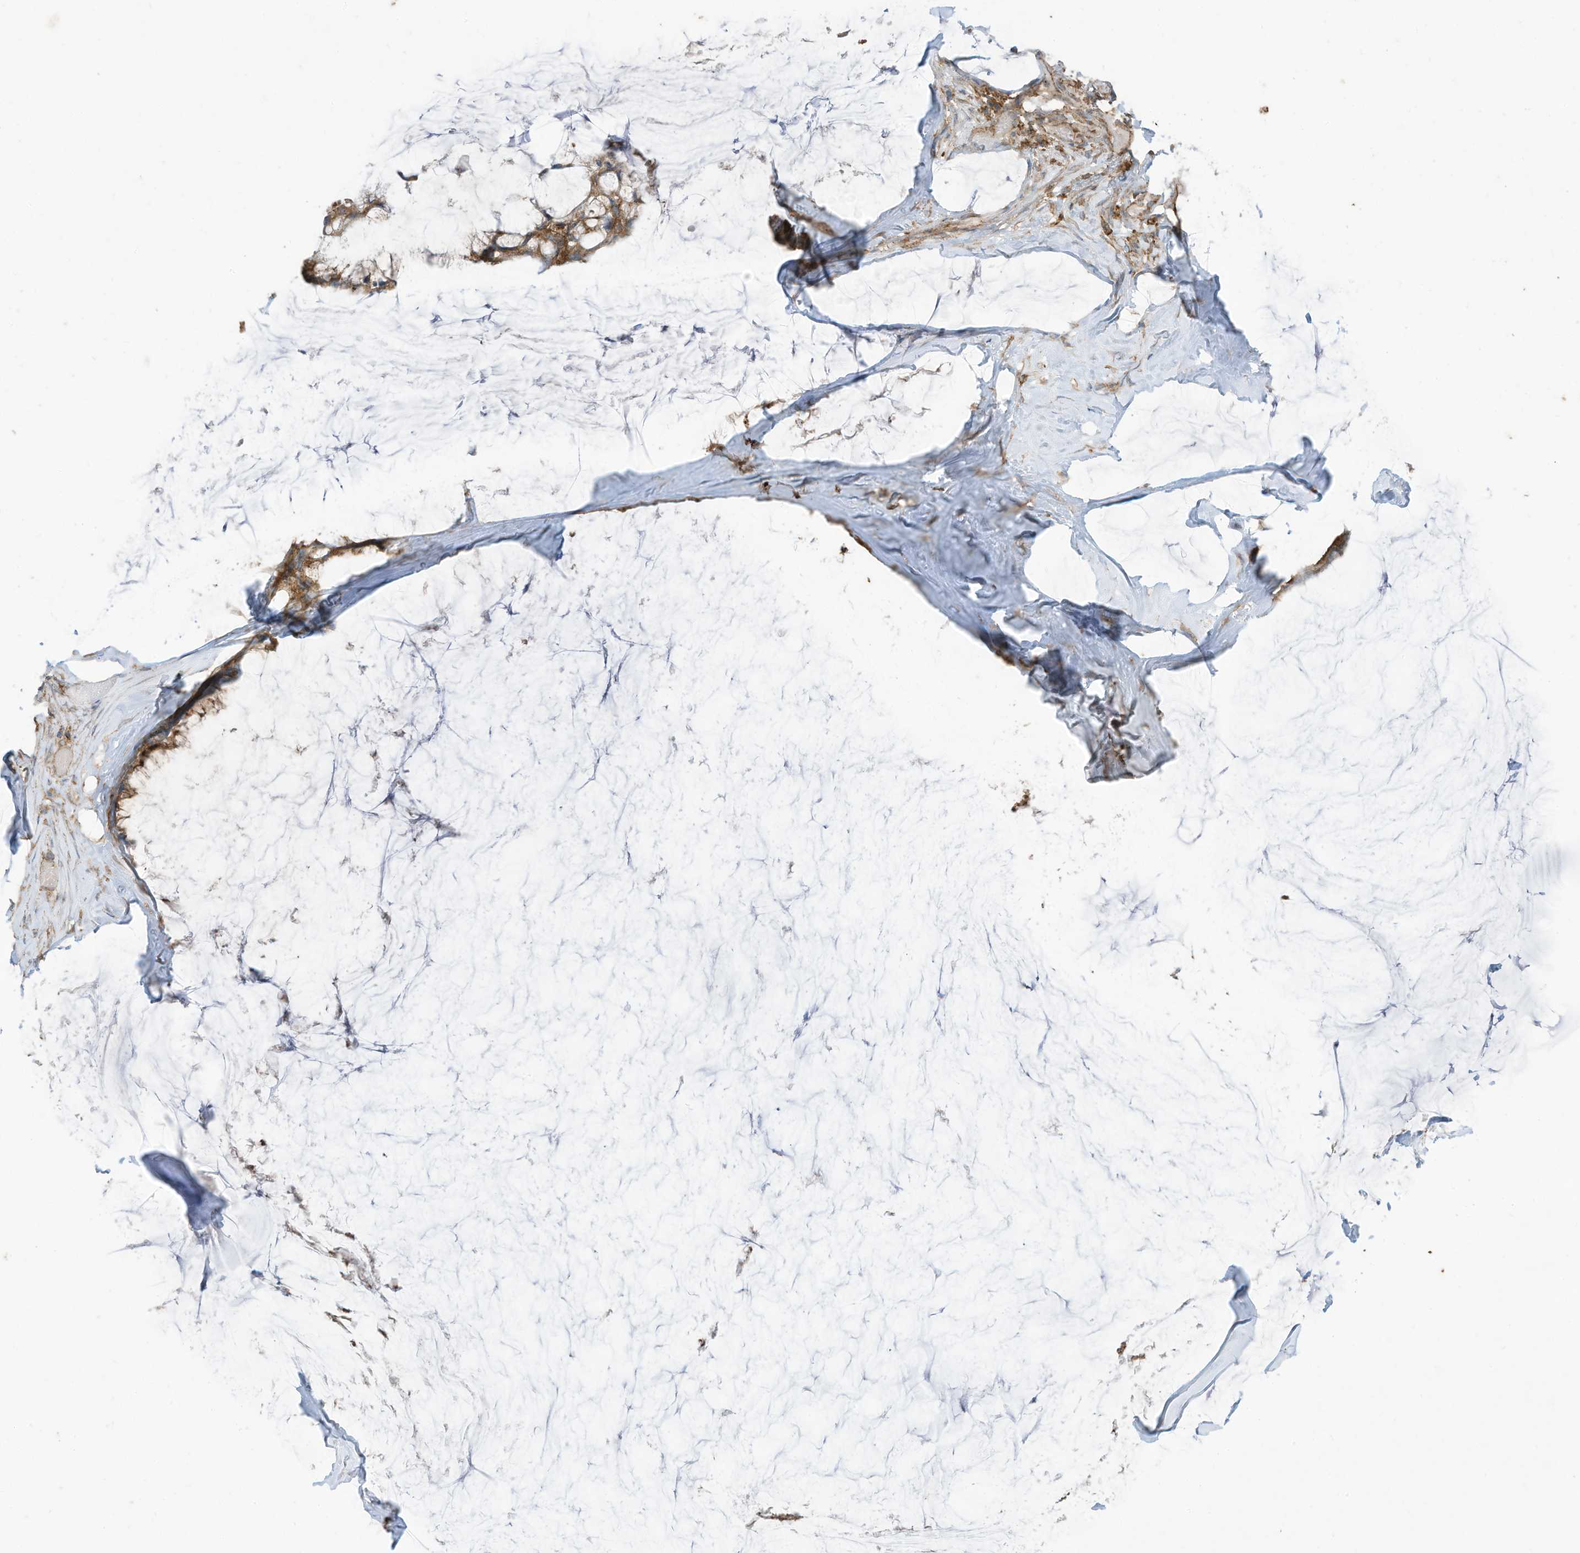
{"staining": {"intensity": "moderate", "quantity": ">75%", "location": "cytoplasmic/membranous"}, "tissue": "ovarian cancer", "cell_type": "Tumor cells", "image_type": "cancer", "snomed": [{"axis": "morphology", "description": "Cystadenocarcinoma, mucinous, NOS"}, {"axis": "topography", "description": "Ovary"}], "caption": "Immunohistochemical staining of ovarian cancer shows medium levels of moderate cytoplasmic/membranous protein positivity in approximately >75% of tumor cells.", "gene": "CGAS", "patient": {"sex": "female", "age": 39}}